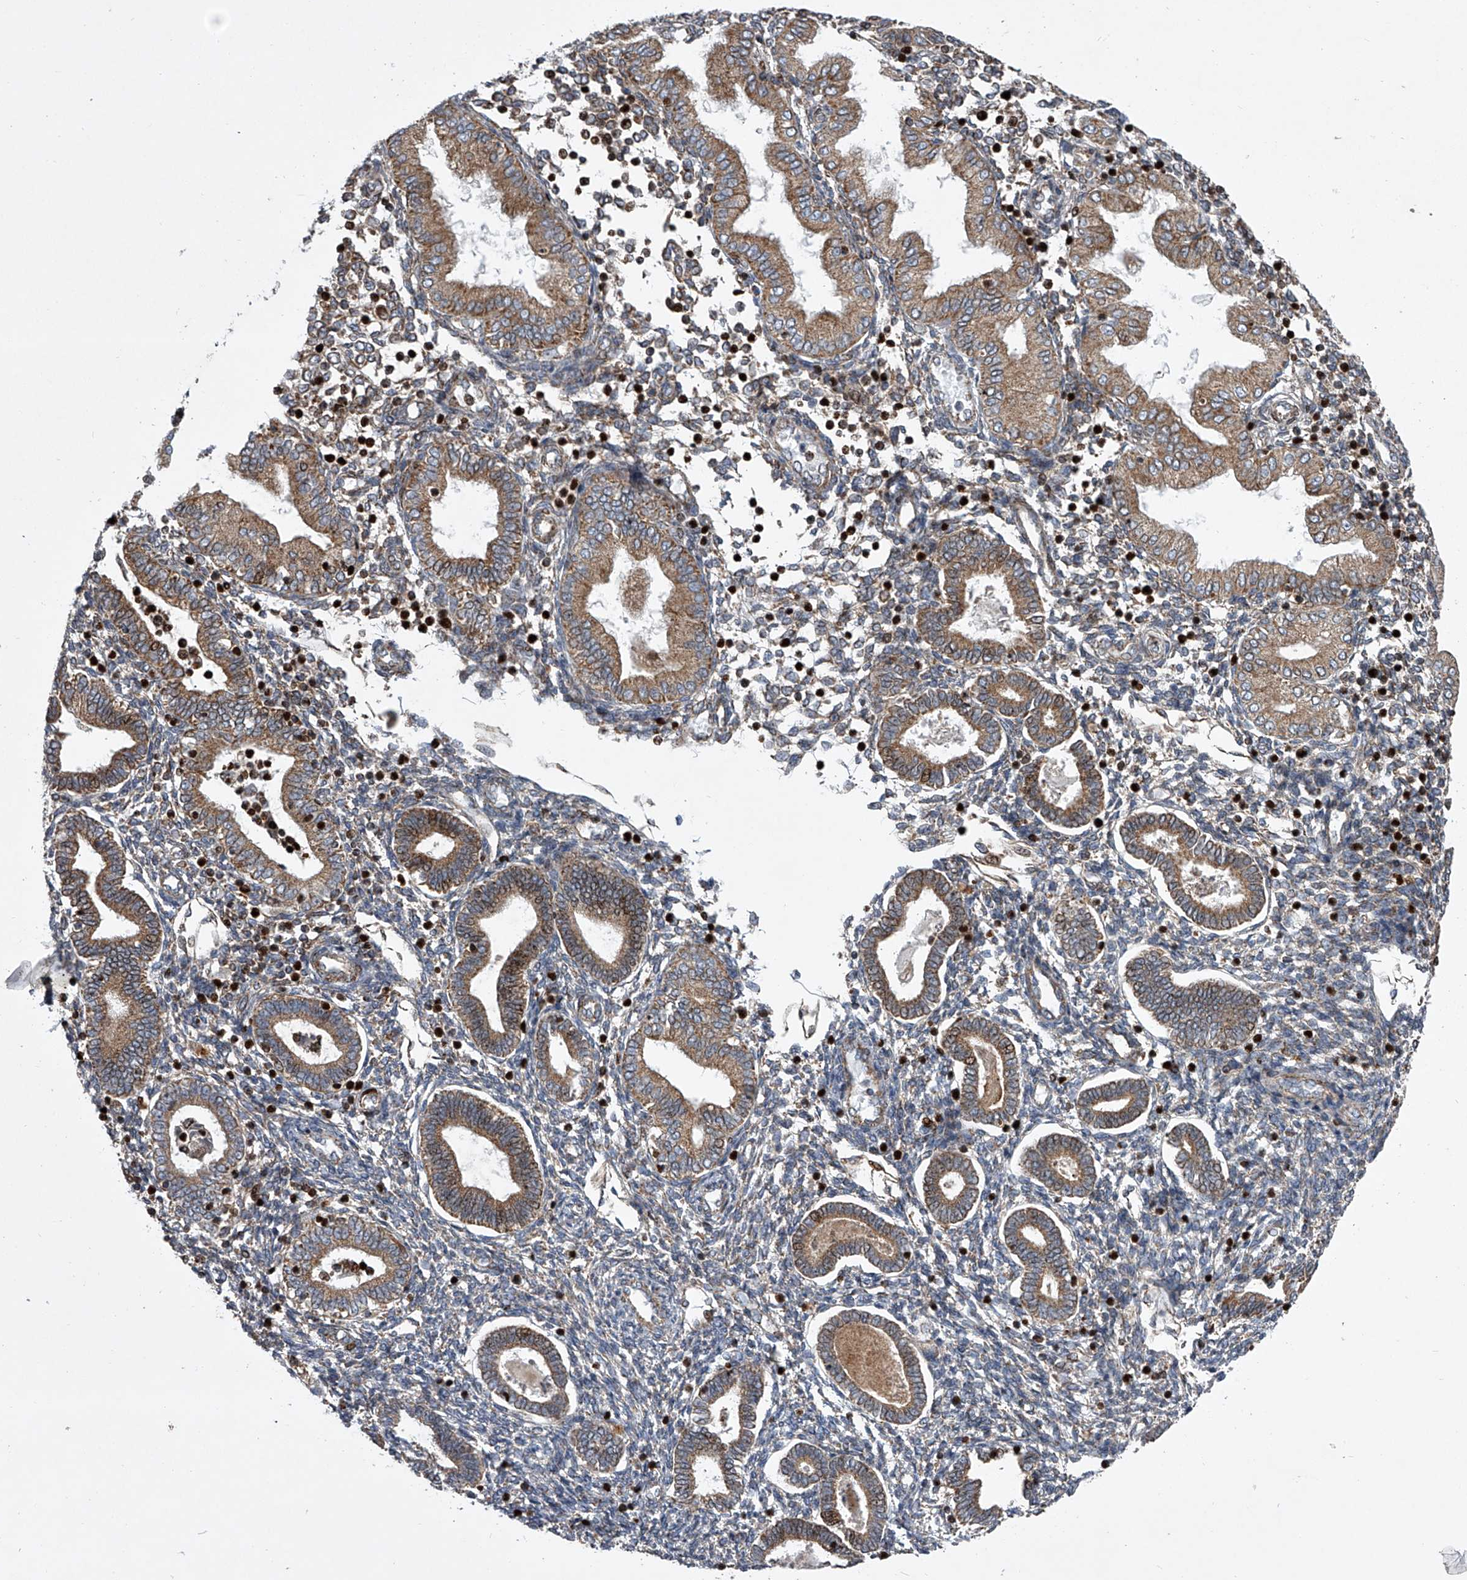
{"staining": {"intensity": "negative", "quantity": "none", "location": "none"}, "tissue": "endometrium", "cell_type": "Cells in endometrial stroma", "image_type": "normal", "snomed": [{"axis": "morphology", "description": "Normal tissue, NOS"}, {"axis": "topography", "description": "Endometrium"}], "caption": "Photomicrograph shows no significant protein staining in cells in endometrial stroma of benign endometrium.", "gene": "STRADA", "patient": {"sex": "female", "age": 53}}